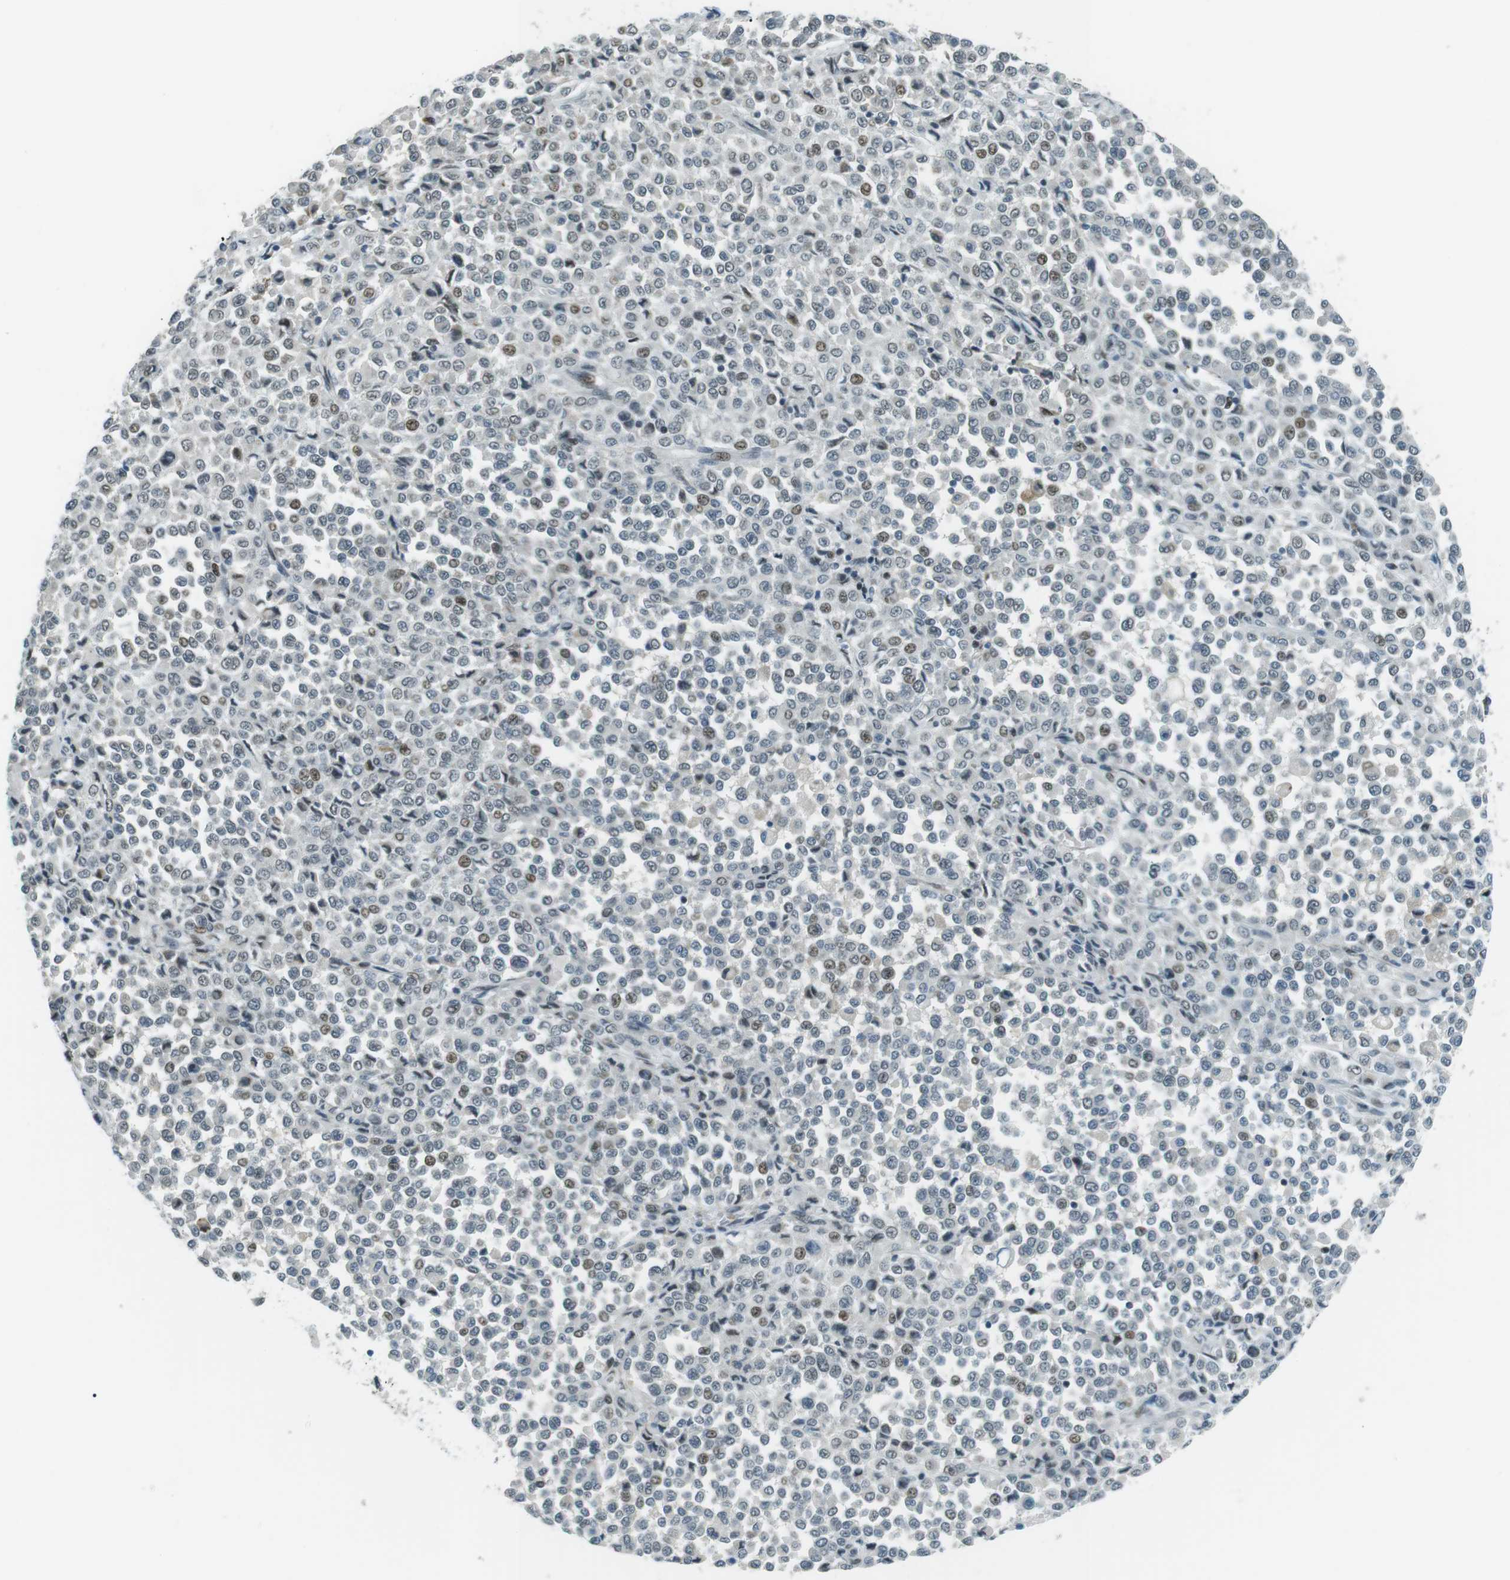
{"staining": {"intensity": "moderate", "quantity": "<25%", "location": "nuclear"}, "tissue": "melanoma", "cell_type": "Tumor cells", "image_type": "cancer", "snomed": [{"axis": "morphology", "description": "Malignant melanoma, Metastatic site"}, {"axis": "topography", "description": "Pancreas"}], "caption": "A high-resolution histopathology image shows immunohistochemistry staining of melanoma, which exhibits moderate nuclear positivity in approximately <25% of tumor cells. (IHC, brightfield microscopy, high magnification).", "gene": "PJA1", "patient": {"sex": "female", "age": 30}}